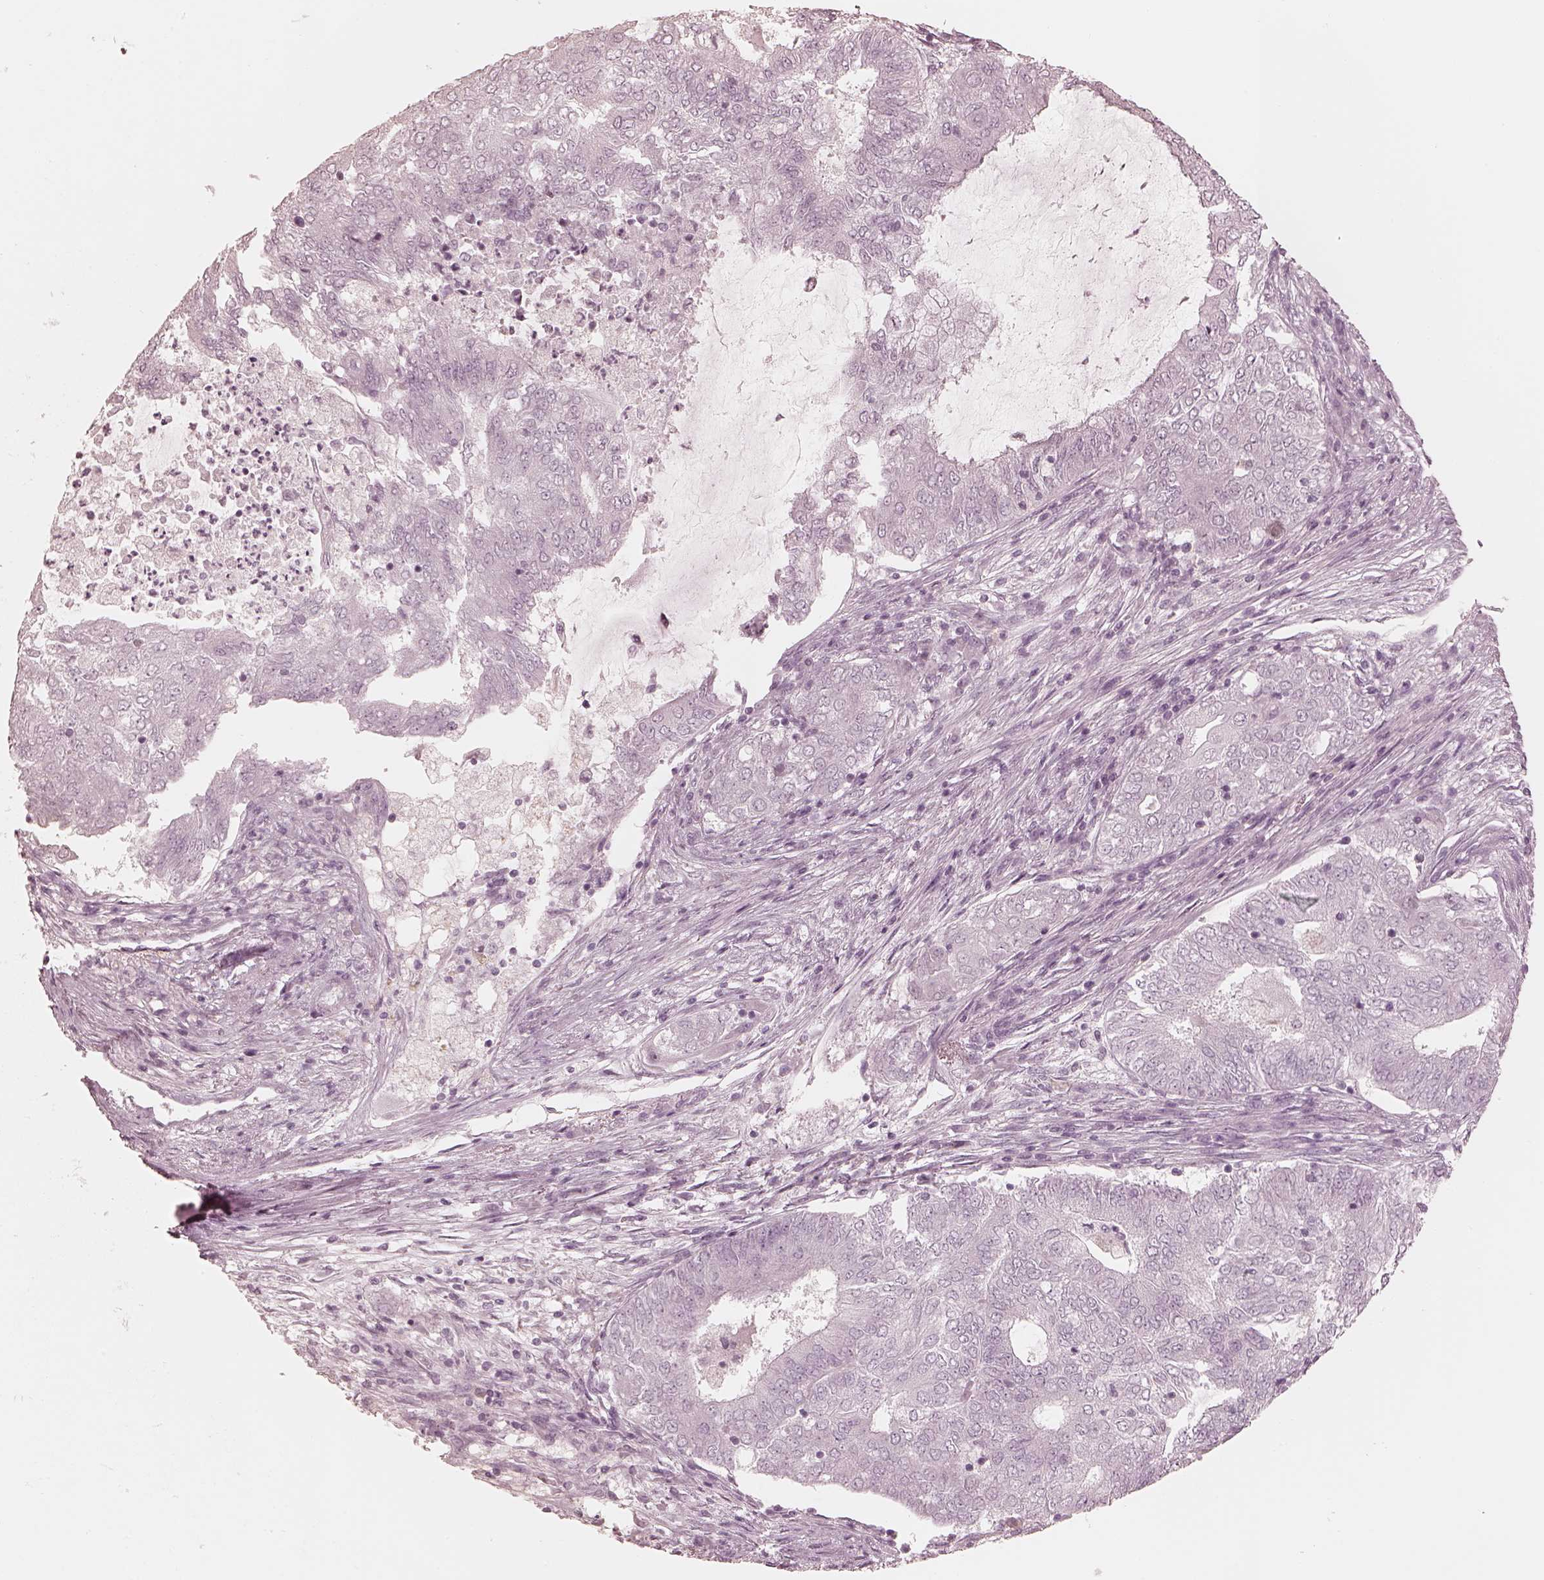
{"staining": {"intensity": "negative", "quantity": "none", "location": "none"}, "tissue": "endometrial cancer", "cell_type": "Tumor cells", "image_type": "cancer", "snomed": [{"axis": "morphology", "description": "Adenocarcinoma, NOS"}, {"axis": "topography", "description": "Endometrium"}], "caption": "Human endometrial cancer stained for a protein using IHC shows no expression in tumor cells.", "gene": "CALR3", "patient": {"sex": "female", "age": 62}}